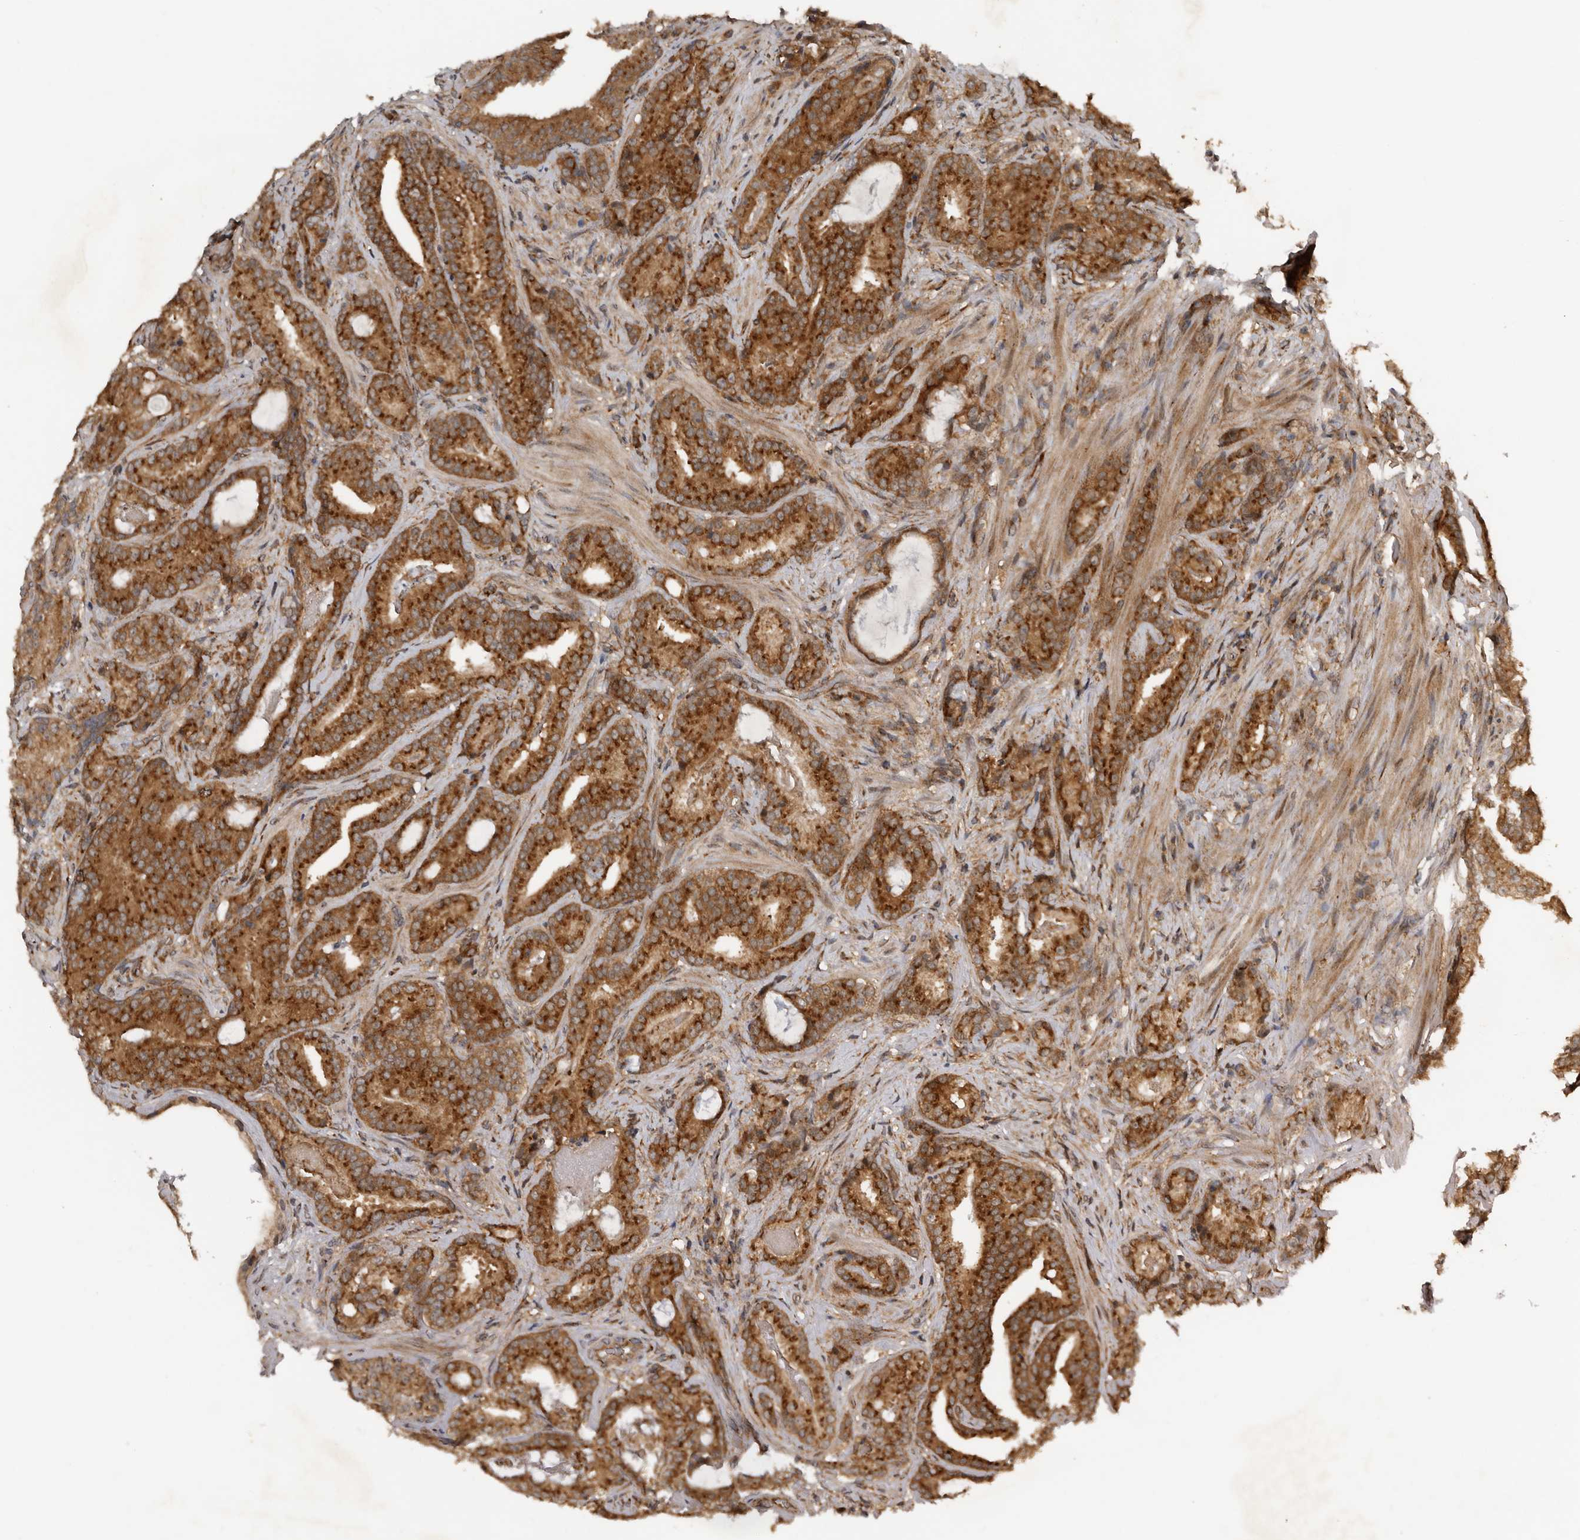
{"staining": {"intensity": "strong", "quantity": ">75%", "location": "cytoplasmic/membranous"}, "tissue": "prostate cancer", "cell_type": "Tumor cells", "image_type": "cancer", "snomed": [{"axis": "morphology", "description": "Adenocarcinoma, Low grade"}, {"axis": "topography", "description": "Prostate"}], "caption": "This histopathology image displays prostate low-grade adenocarcinoma stained with IHC to label a protein in brown. The cytoplasmic/membranous of tumor cells show strong positivity for the protein. Nuclei are counter-stained blue.", "gene": "CCDC190", "patient": {"sex": "male", "age": 67}}